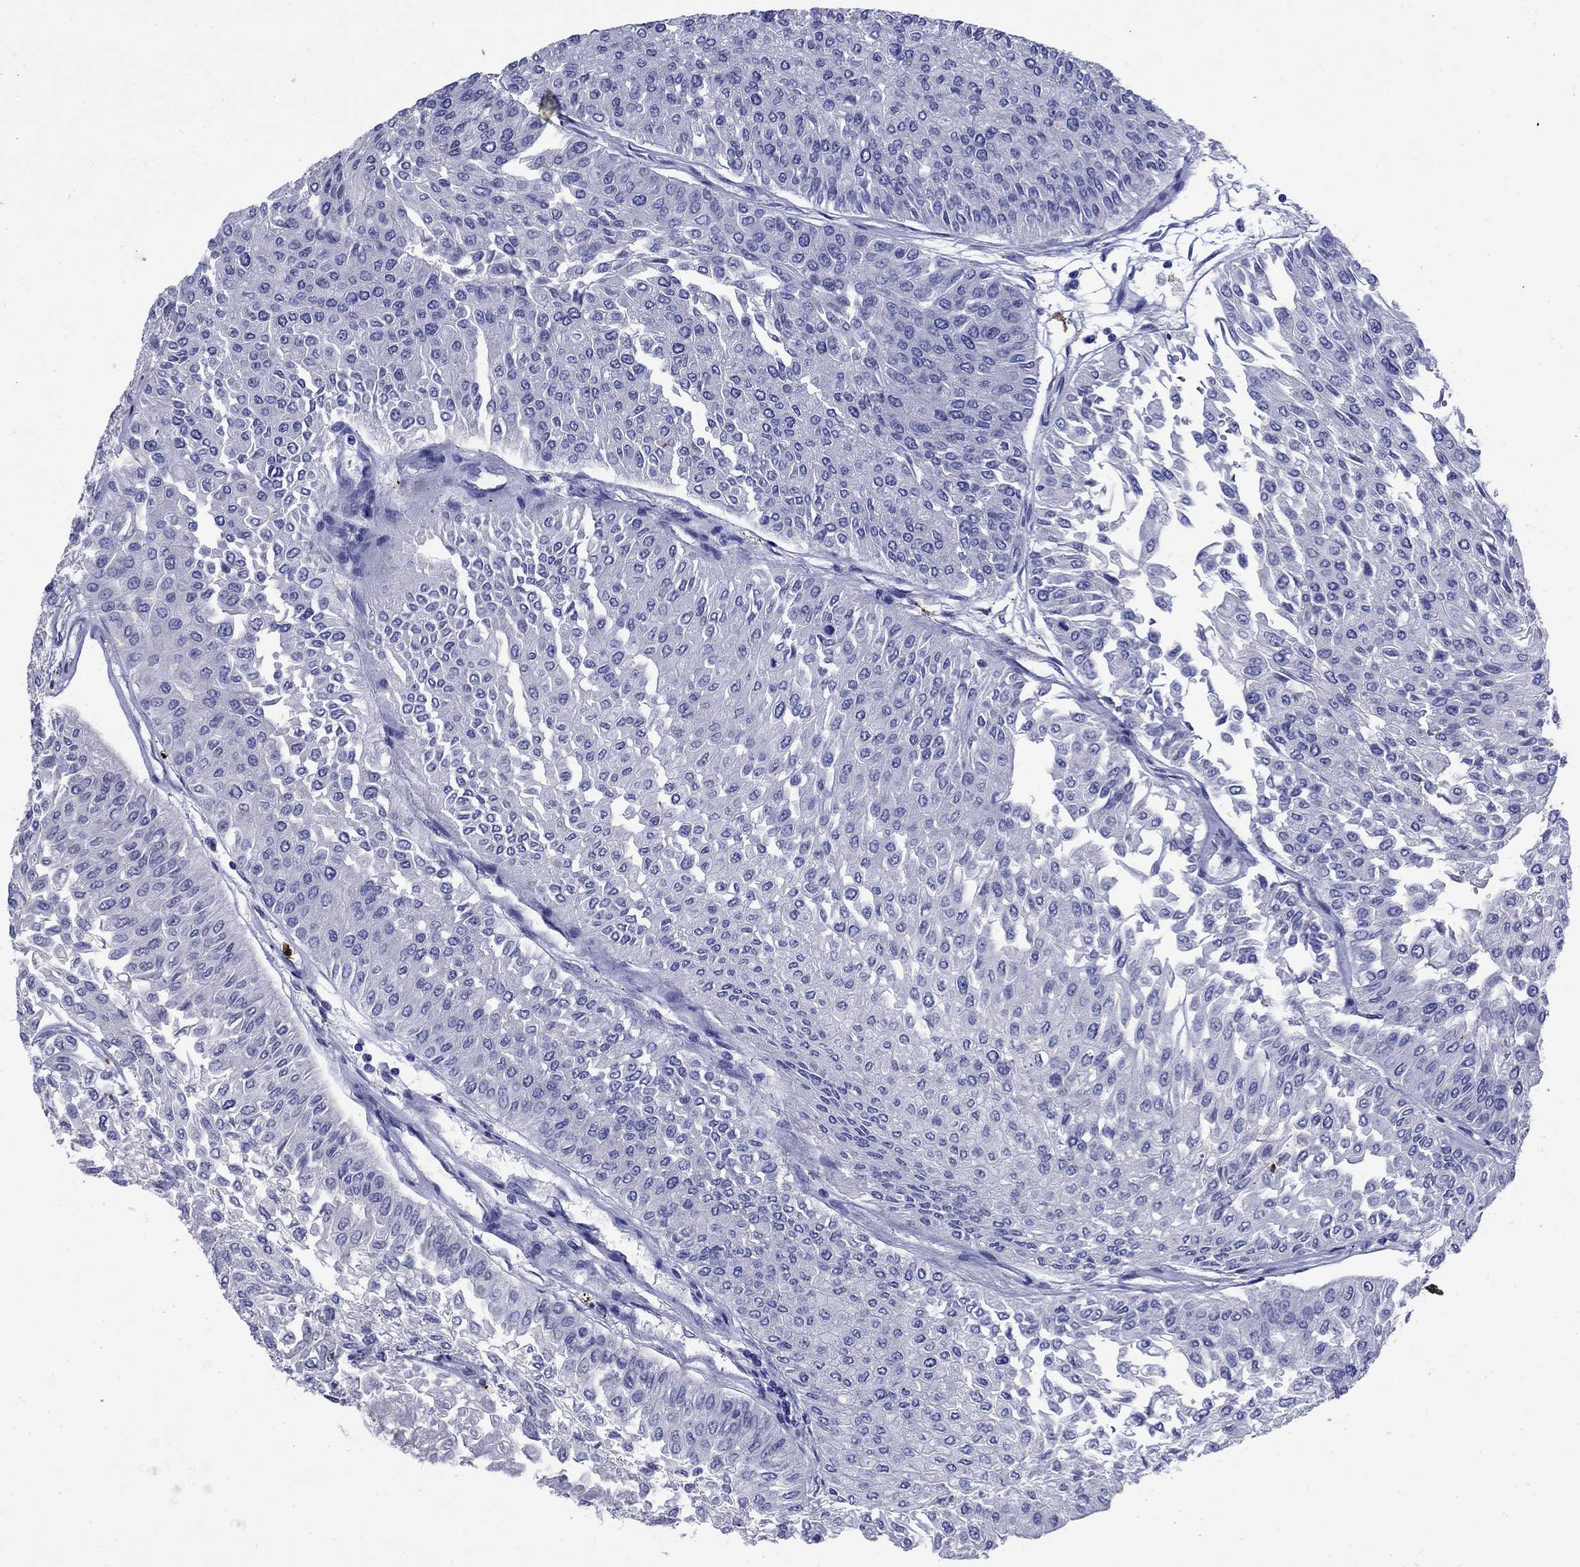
{"staining": {"intensity": "negative", "quantity": "none", "location": "none"}, "tissue": "urothelial cancer", "cell_type": "Tumor cells", "image_type": "cancer", "snomed": [{"axis": "morphology", "description": "Urothelial carcinoma, Low grade"}, {"axis": "topography", "description": "Urinary bladder"}], "caption": "Protein analysis of urothelial cancer exhibits no significant expression in tumor cells.", "gene": "TFR2", "patient": {"sex": "male", "age": 67}}